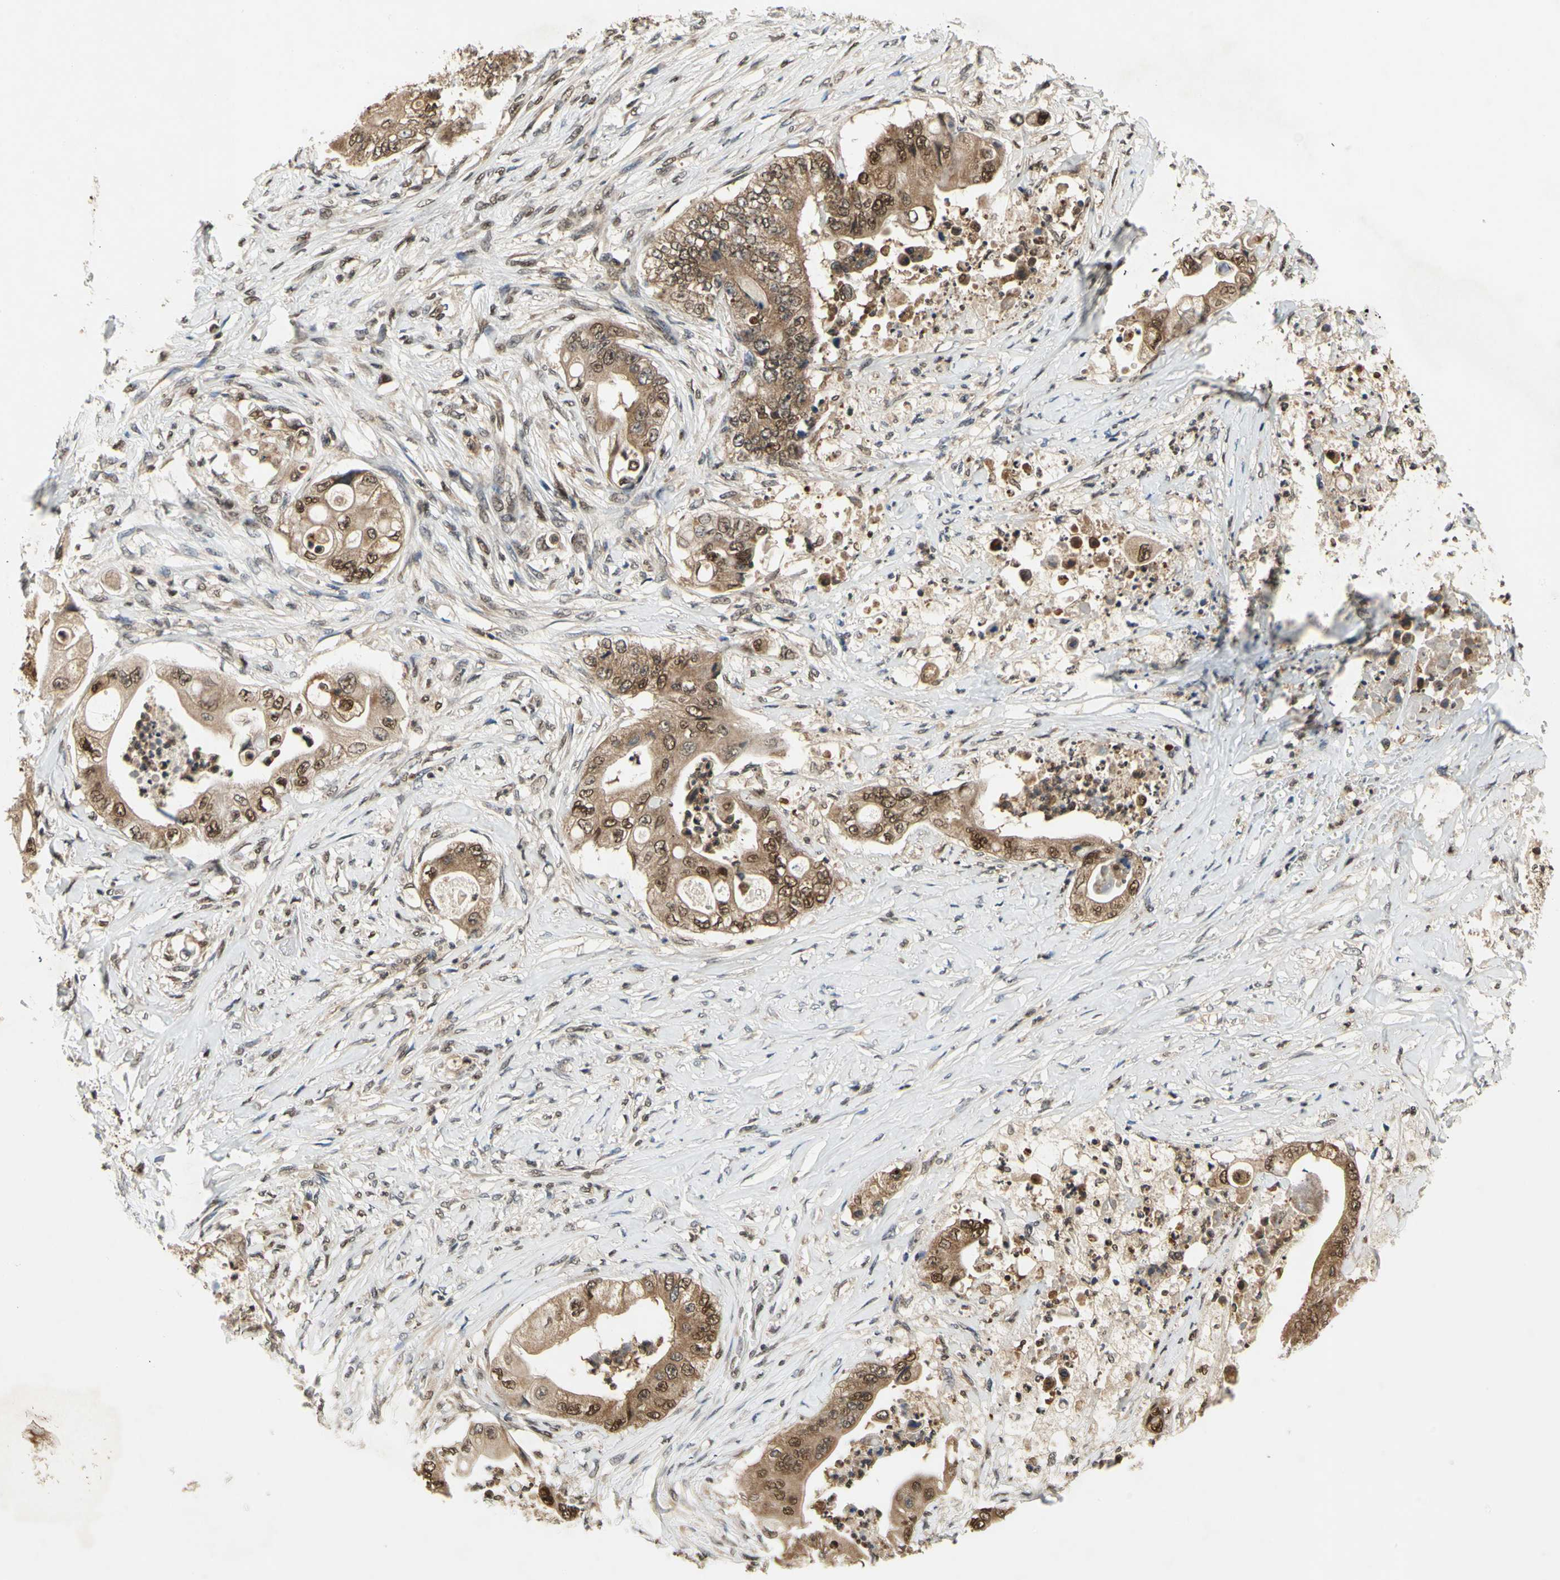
{"staining": {"intensity": "moderate", "quantity": ">75%", "location": "cytoplasmic/membranous,nuclear"}, "tissue": "stomach cancer", "cell_type": "Tumor cells", "image_type": "cancer", "snomed": [{"axis": "morphology", "description": "Adenocarcinoma, NOS"}, {"axis": "topography", "description": "Stomach"}], "caption": "Immunohistochemical staining of human adenocarcinoma (stomach) demonstrates medium levels of moderate cytoplasmic/membranous and nuclear staining in about >75% of tumor cells.", "gene": "GSR", "patient": {"sex": "female", "age": 73}}